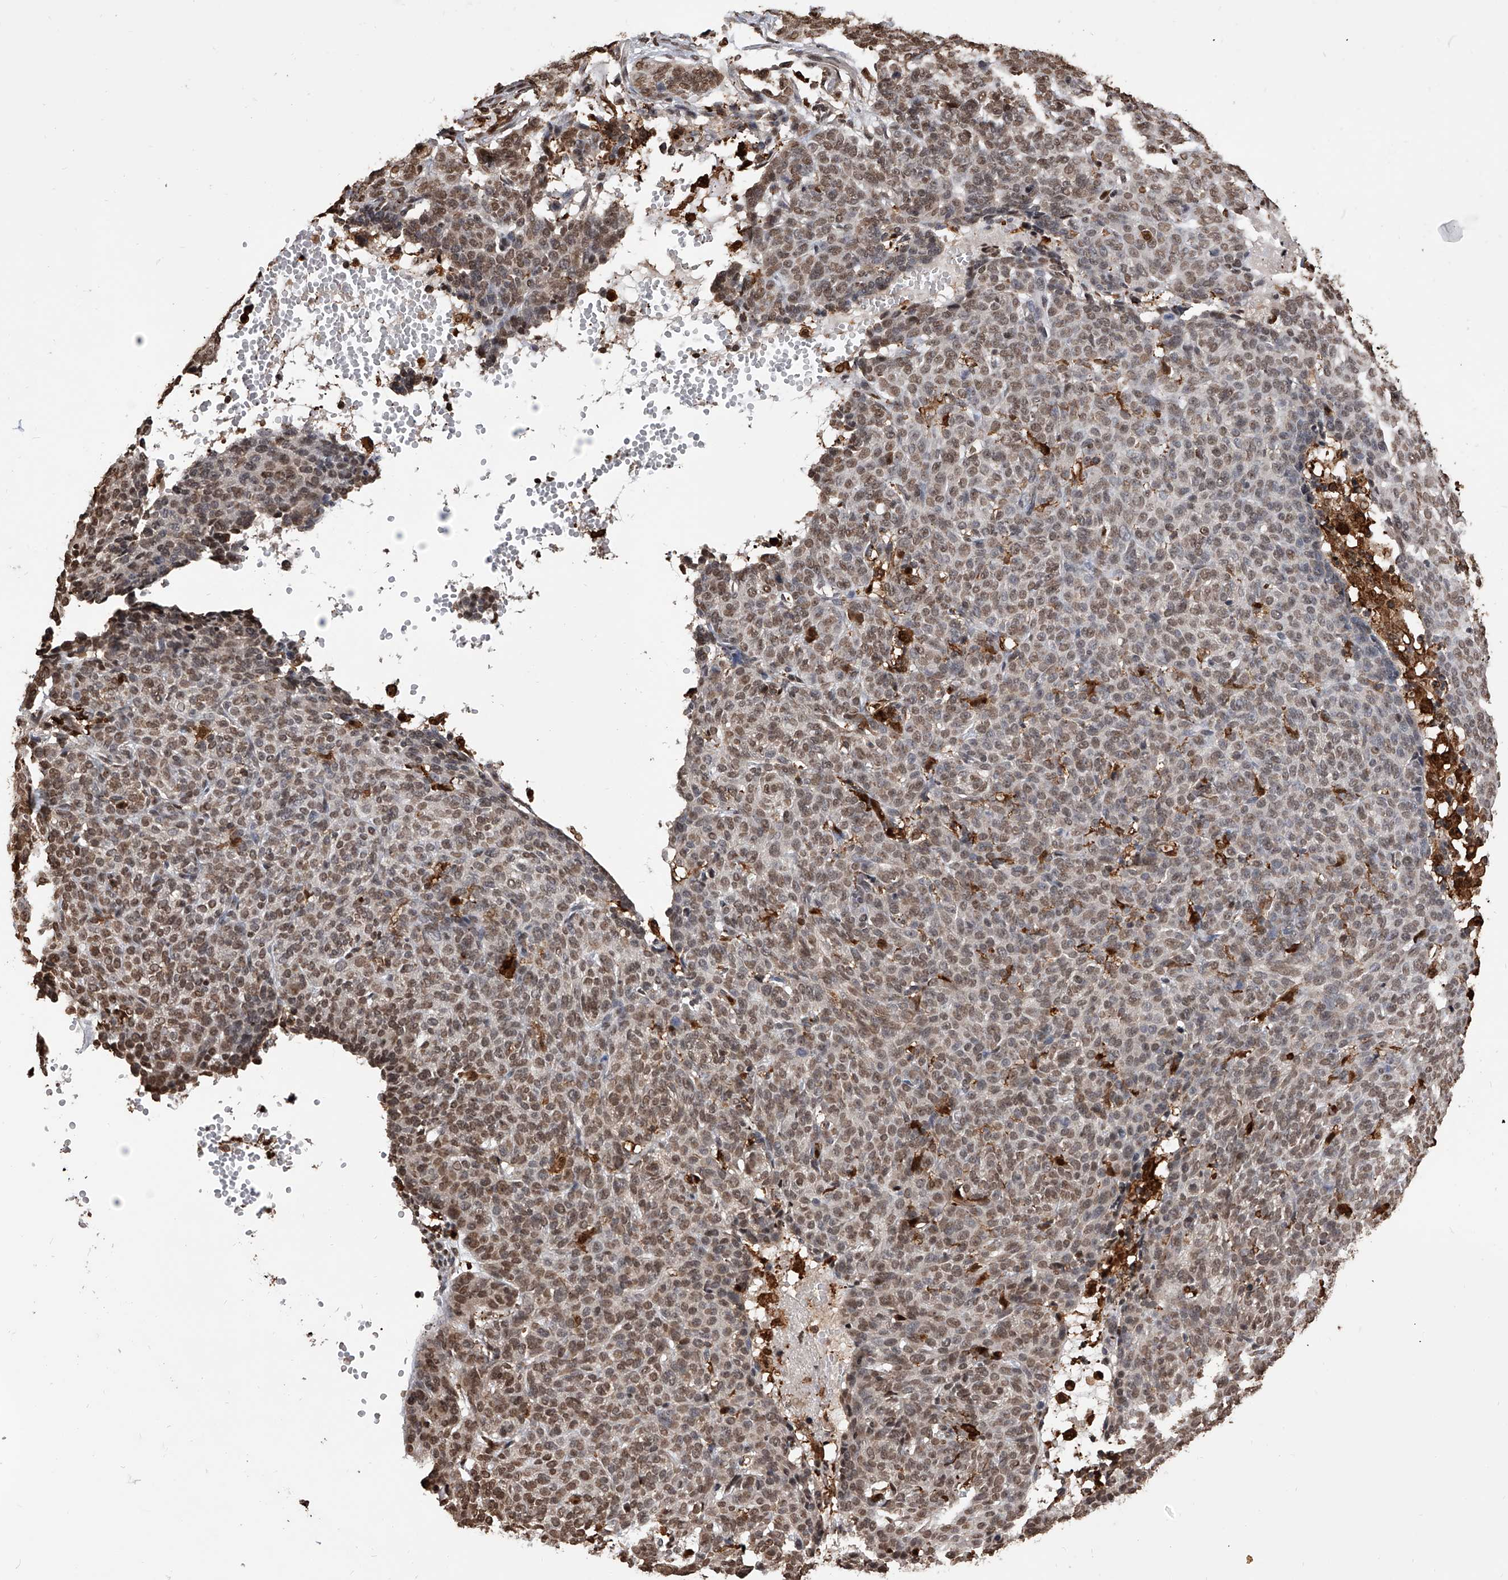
{"staining": {"intensity": "moderate", "quantity": ">75%", "location": "nuclear"}, "tissue": "skin cancer", "cell_type": "Tumor cells", "image_type": "cancer", "snomed": [{"axis": "morphology", "description": "Basal cell carcinoma"}, {"axis": "topography", "description": "Skin"}], "caption": "Moderate nuclear protein expression is present in approximately >75% of tumor cells in basal cell carcinoma (skin).", "gene": "CFAP410", "patient": {"sex": "male", "age": 85}}